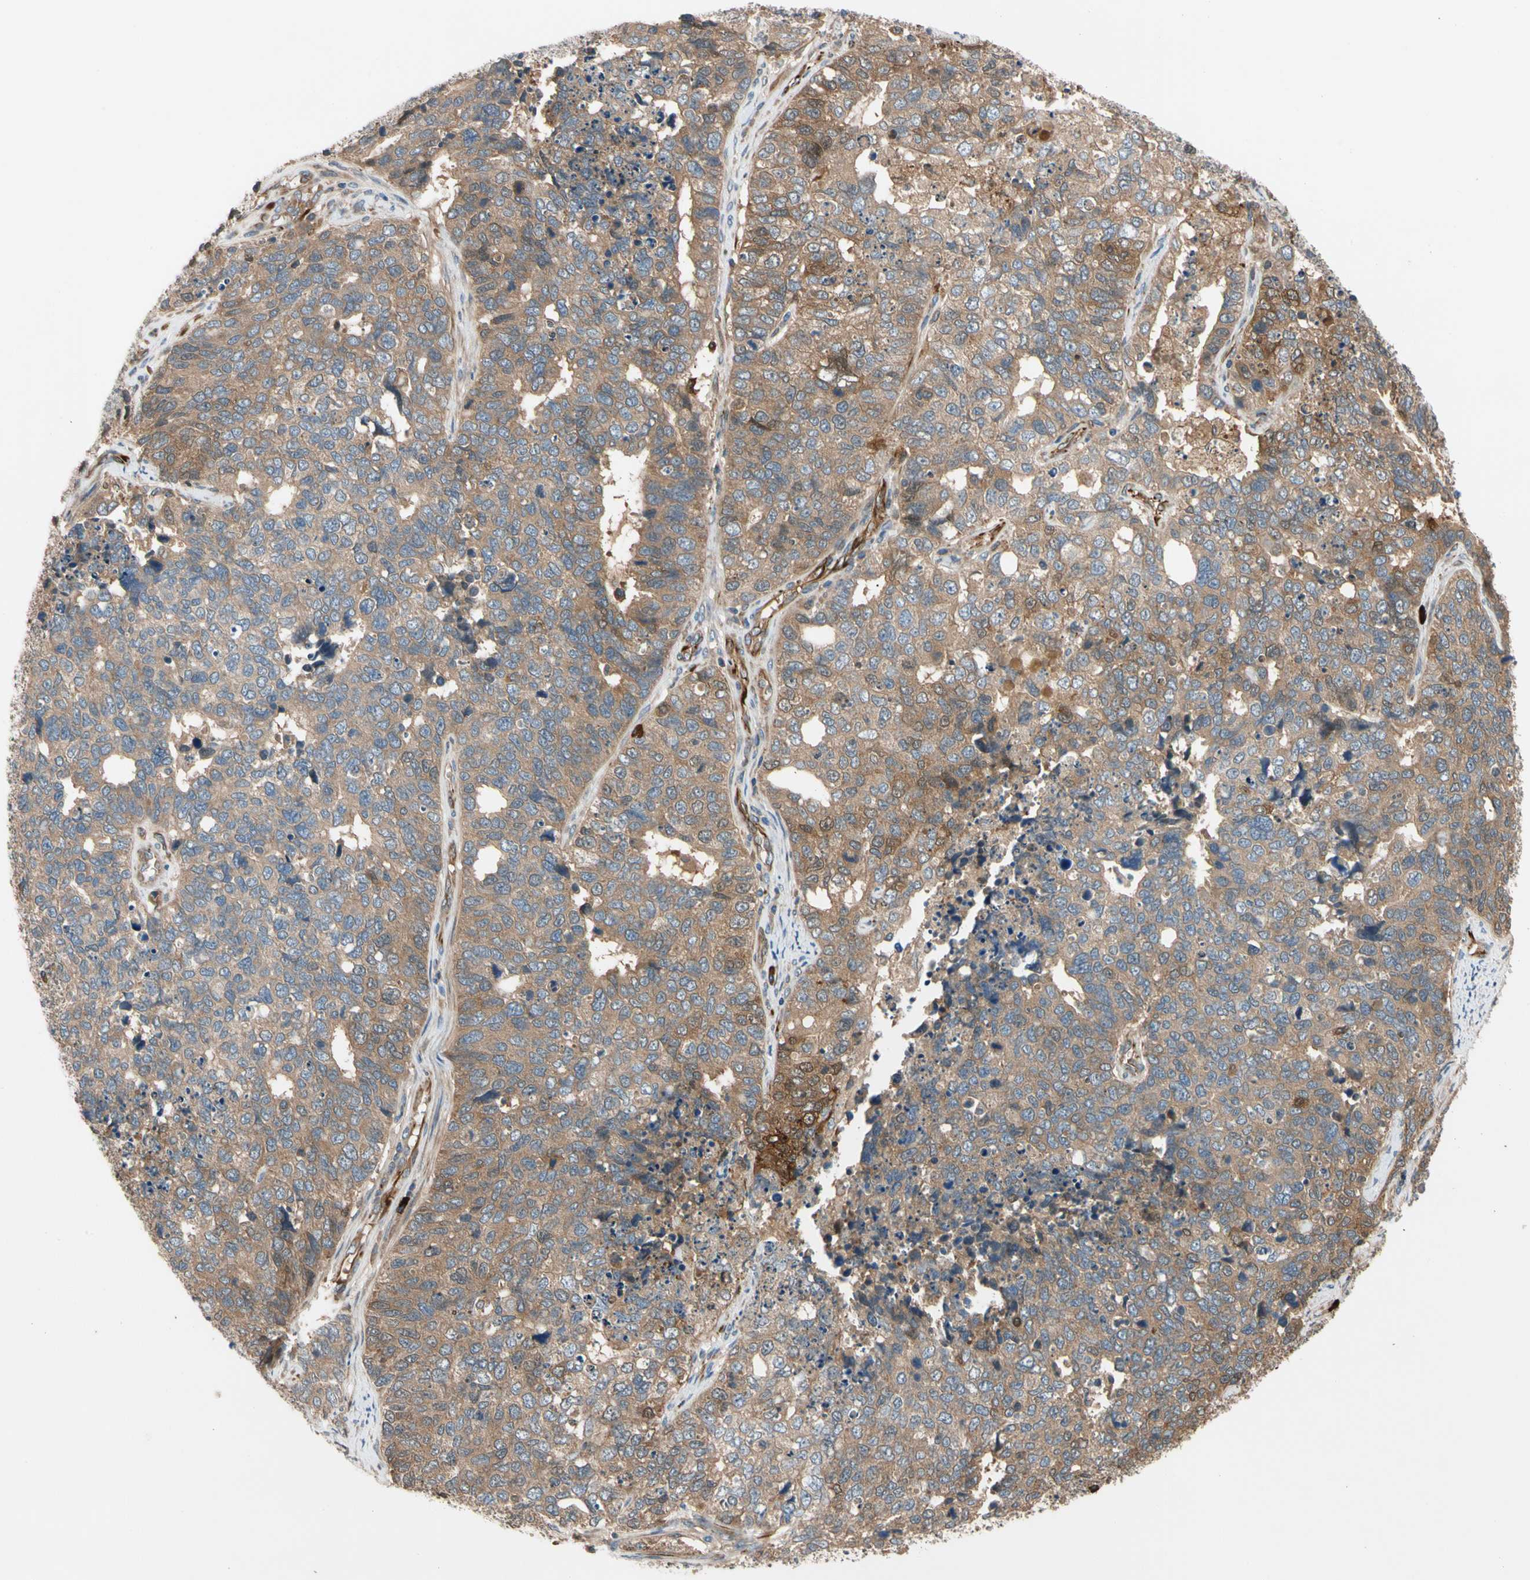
{"staining": {"intensity": "moderate", "quantity": ">75%", "location": "cytoplasmic/membranous"}, "tissue": "cervical cancer", "cell_type": "Tumor cells", "image_type": "cancer", "snomed": [{"axis": "morphology", "description": "Squamous cell carcinoma, NOS"}, {"axis": "topography", "description": "Cervix"}], "caption": "Squamous cell carcinoma (cervical) stained with DAB (3,3'-diaminobenzidine) immunohistochemistry displays medium levels of moderate cytoplasmic/membranous expression in approximately >75% of tumor cells.", "gene": "FGD6", "patient": {"sex": "female", "age": 63}}